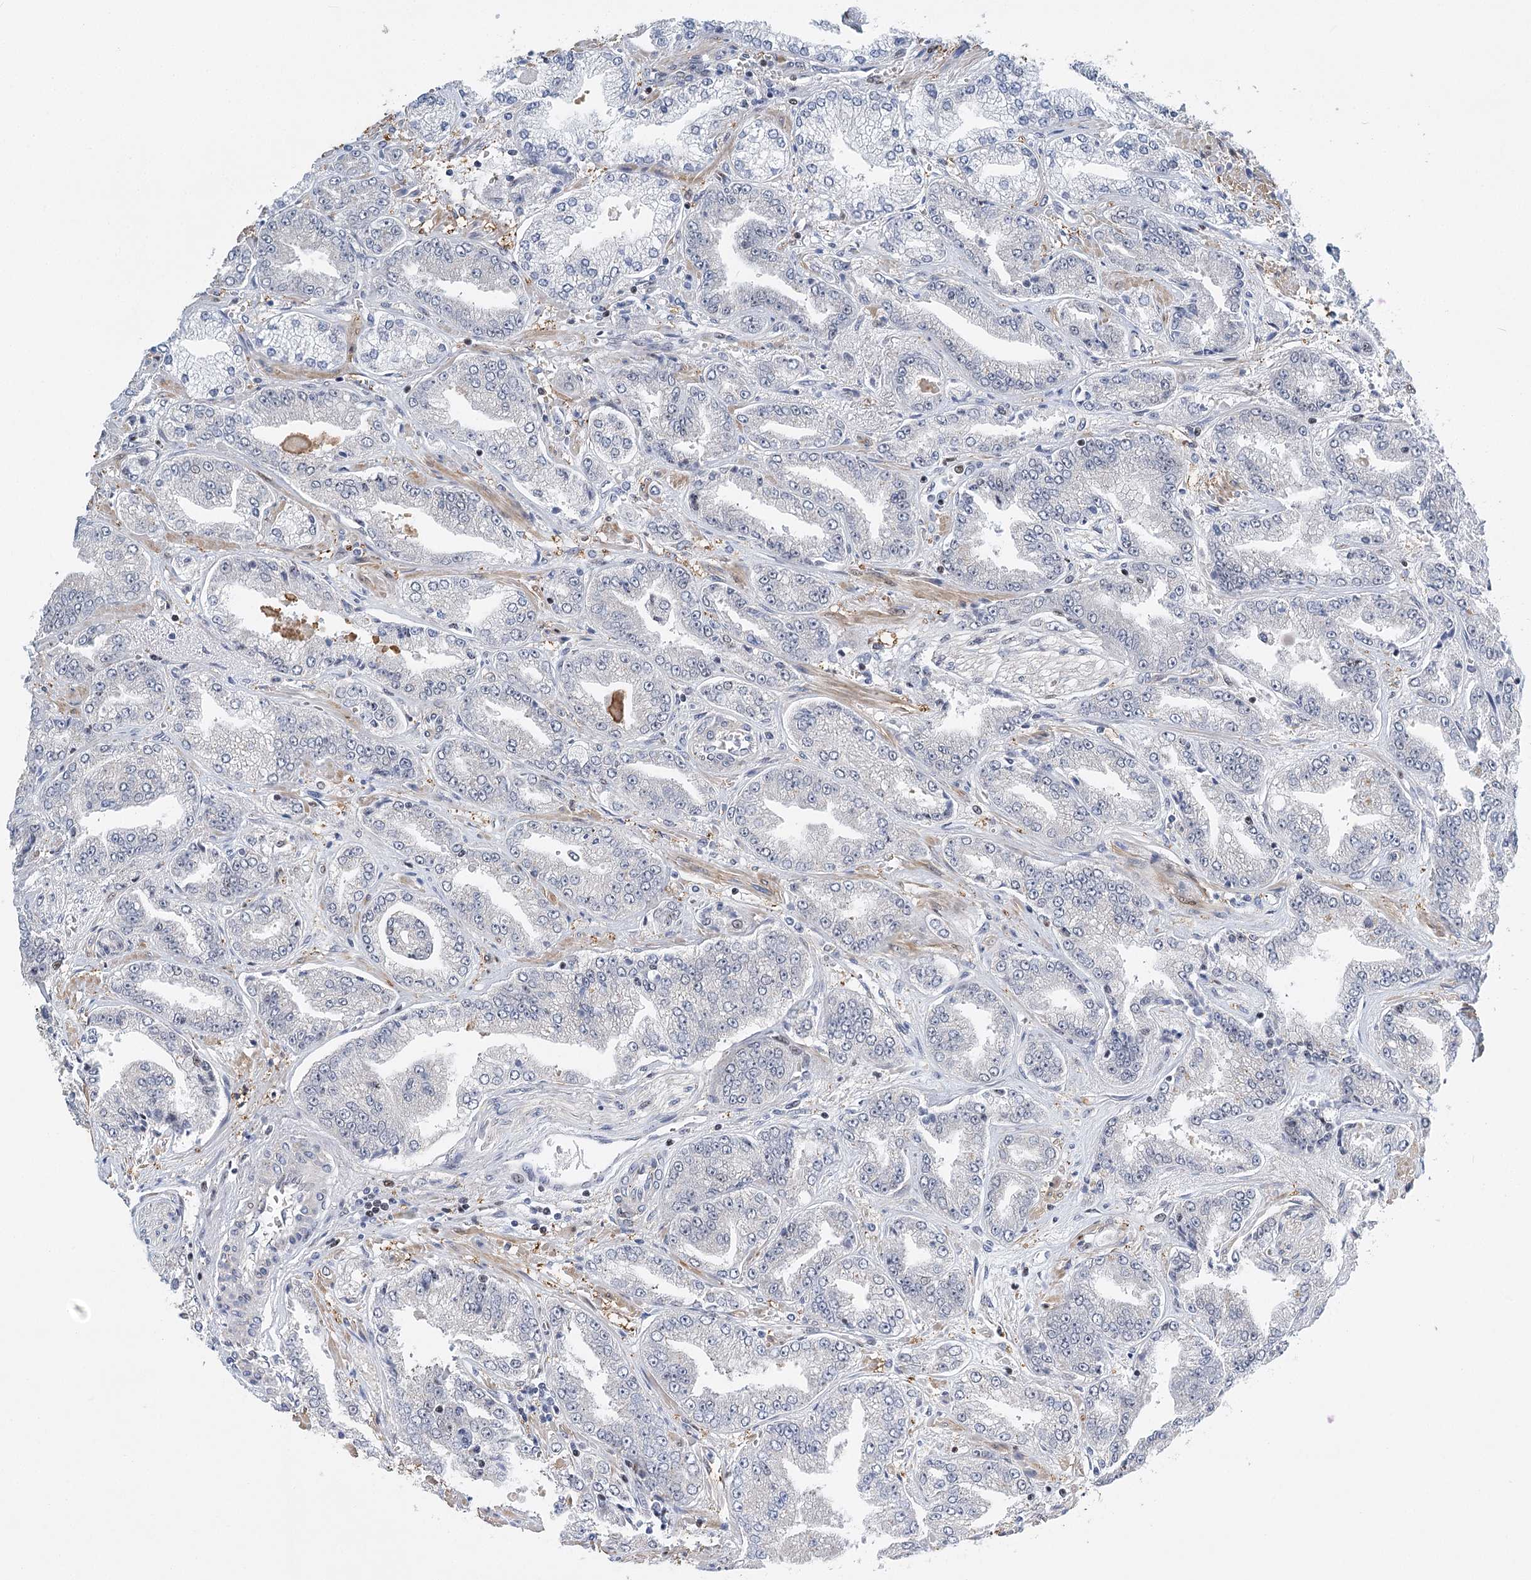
{"staining": {"intensity": "negative", "quantity": "none", "location": "none"}, "tissue": "prostate cancer", "cell_type": "Tumor cells", "image_type": "cancer", "snomed": [{"axis": "morphology", "description": "Adenocarcinoma, High grade"}, {"axis": "topography", "description": "Prostate"}], "caption": "This is an immunohistochemistry (IHC) histopathology image of prostate cancer. There is no staining in tumor cells.", "gene": "CAMTA1", "patient": {"sex": "male", "age": 71}}